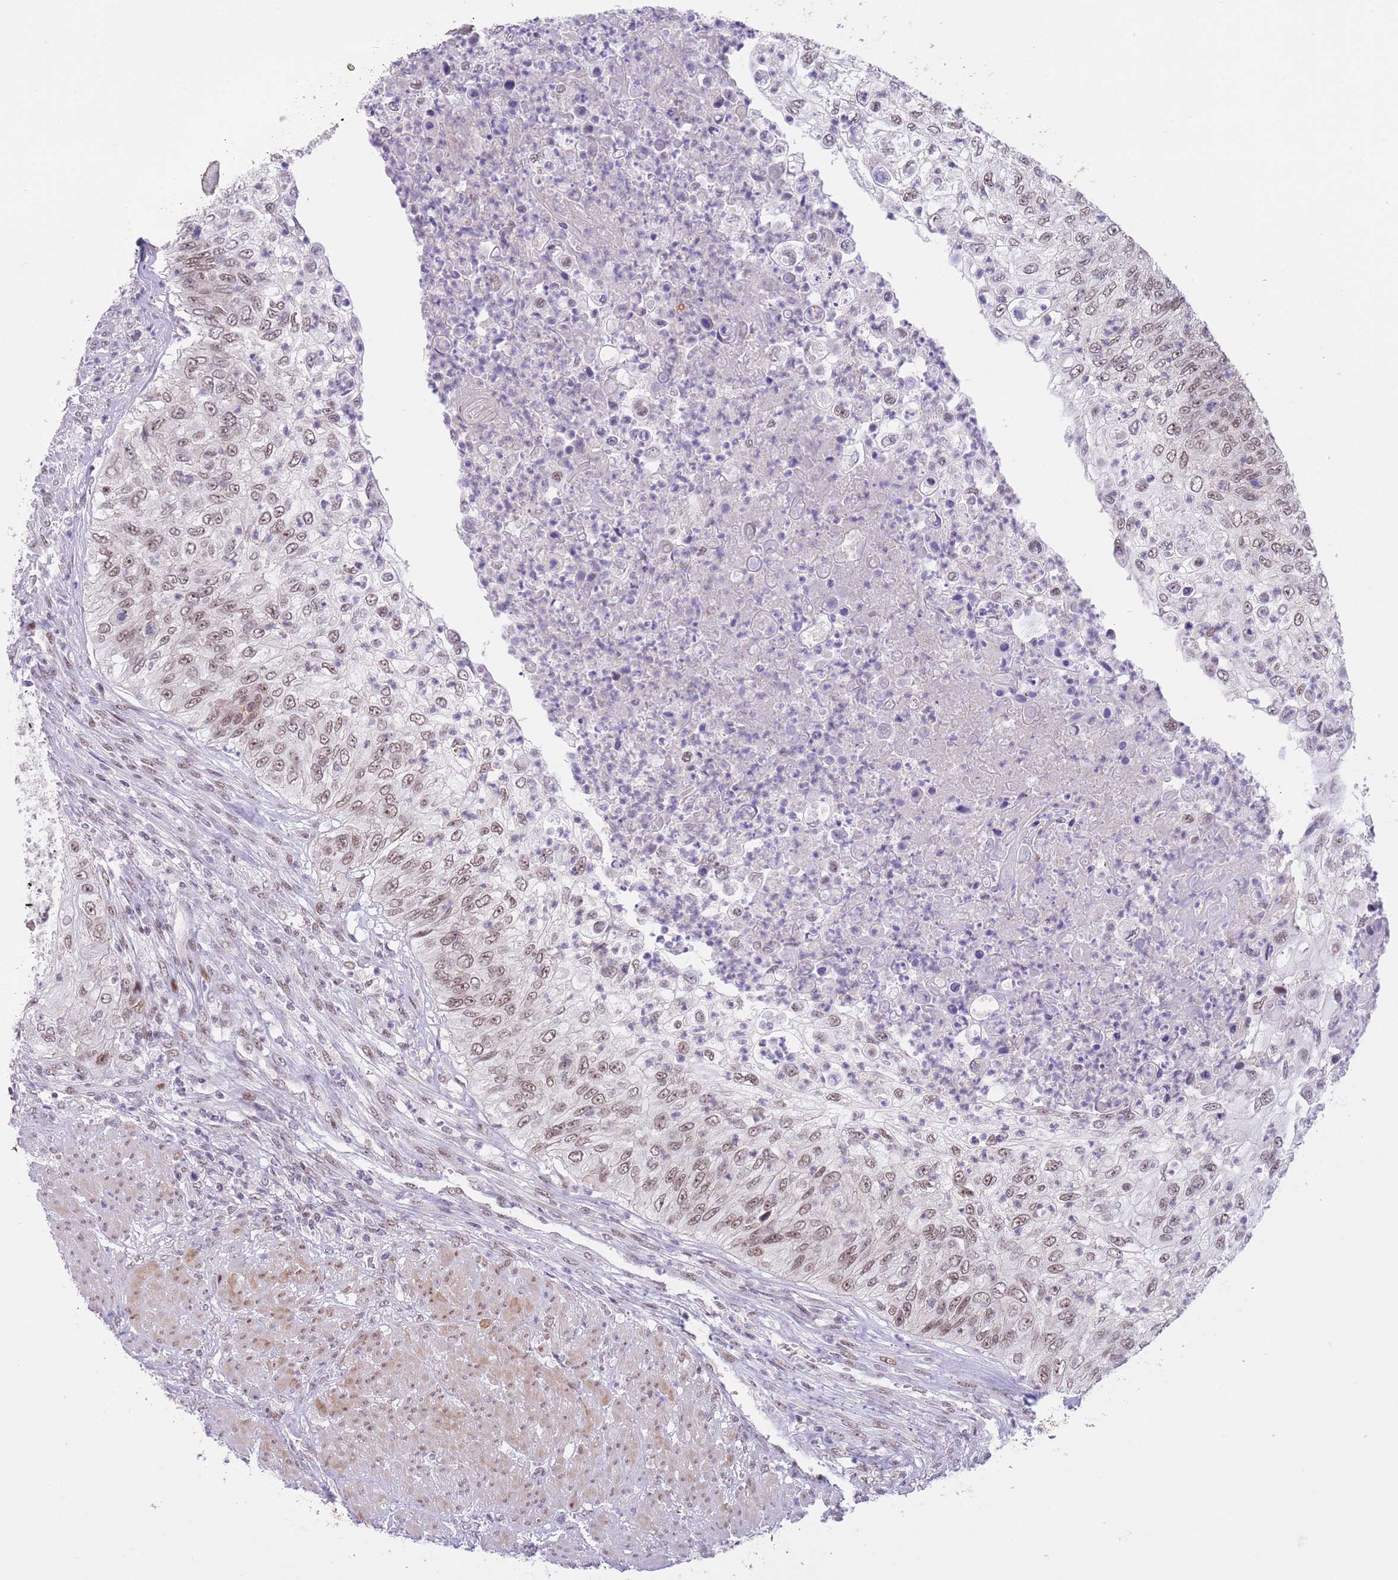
{"staining": {"intensity": "weak", "quantity": ">75%", "location": "nuclear"}, "tissue": "urothelial cancer", "cell_type": "Tumor cells", "image_type": "cancer", "snomed": [{"axis": "morphology", "description": "Urothelial carcinoma, High grade"}, {"axis": "topography", "description": "Urinary bladder"}], "caption": "Tumor cells exhibit low levels of weak nuclear expression in approximately >75% of cells in human high-grade urothelial carcinoma.", "gene": "RFX1", "patient": {"sex": "female", "age": 60}}